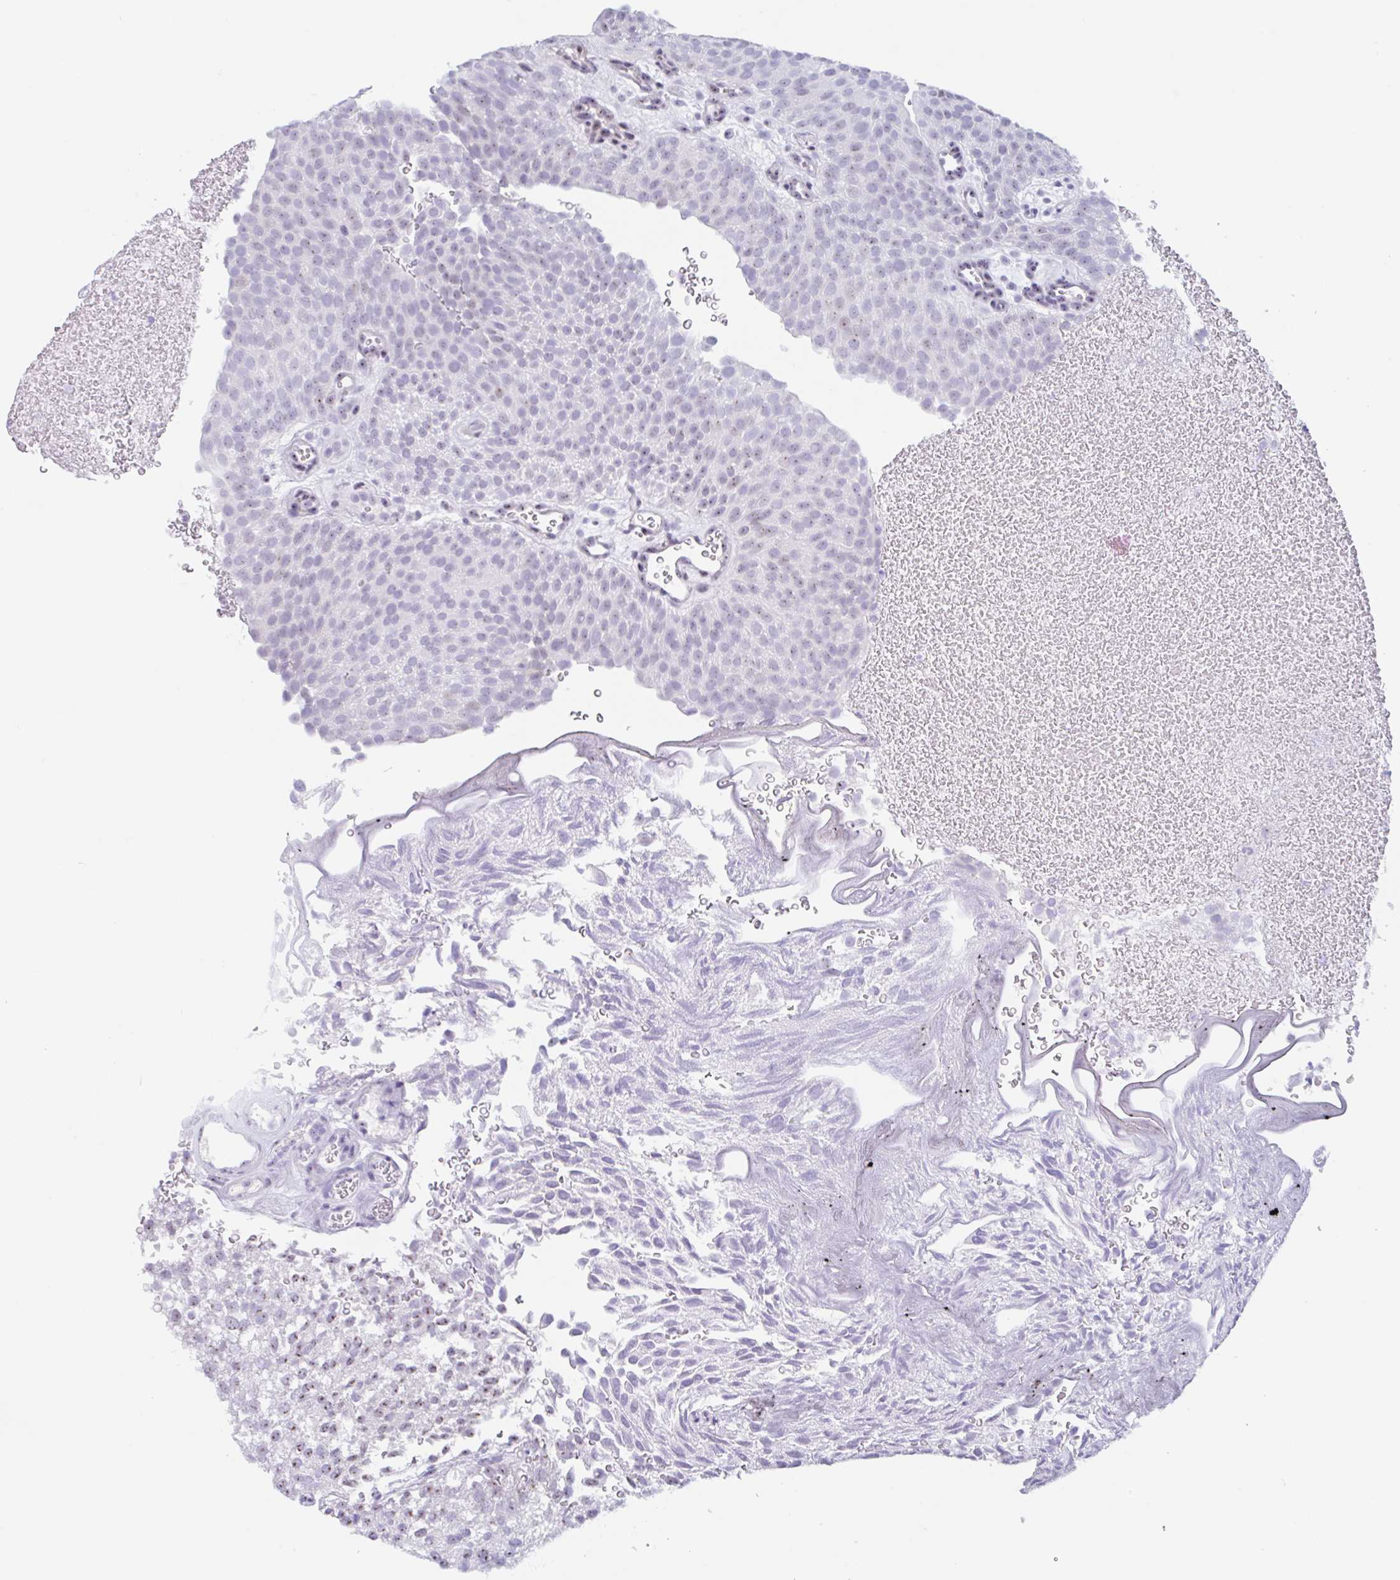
{"staining": {"intensity": "moderate", "quantity": "<25%", "location": "nuclear"}, "tissue": "urothelial cancer", "cell_type": "Tumor cells", "image_type": "cancer", "snomed": [{"axis": "morphology", "description": "Urothelial carcinoma, Low grade"}, {"axis": "topography", "description": "Urinary bladder"}], "caption": "High-magnification brightfield microscopy of urothelial cancer stained with DAB (3,3'-diaminobenzidine) (brown) and counterstained with hematoxylin (blue). tumor cells exhibit moderate nuclear positivity is appreciated in approximately<25% of cells.", "gene": "LENG9", "patient": {"sex": "male", "age": 78}}